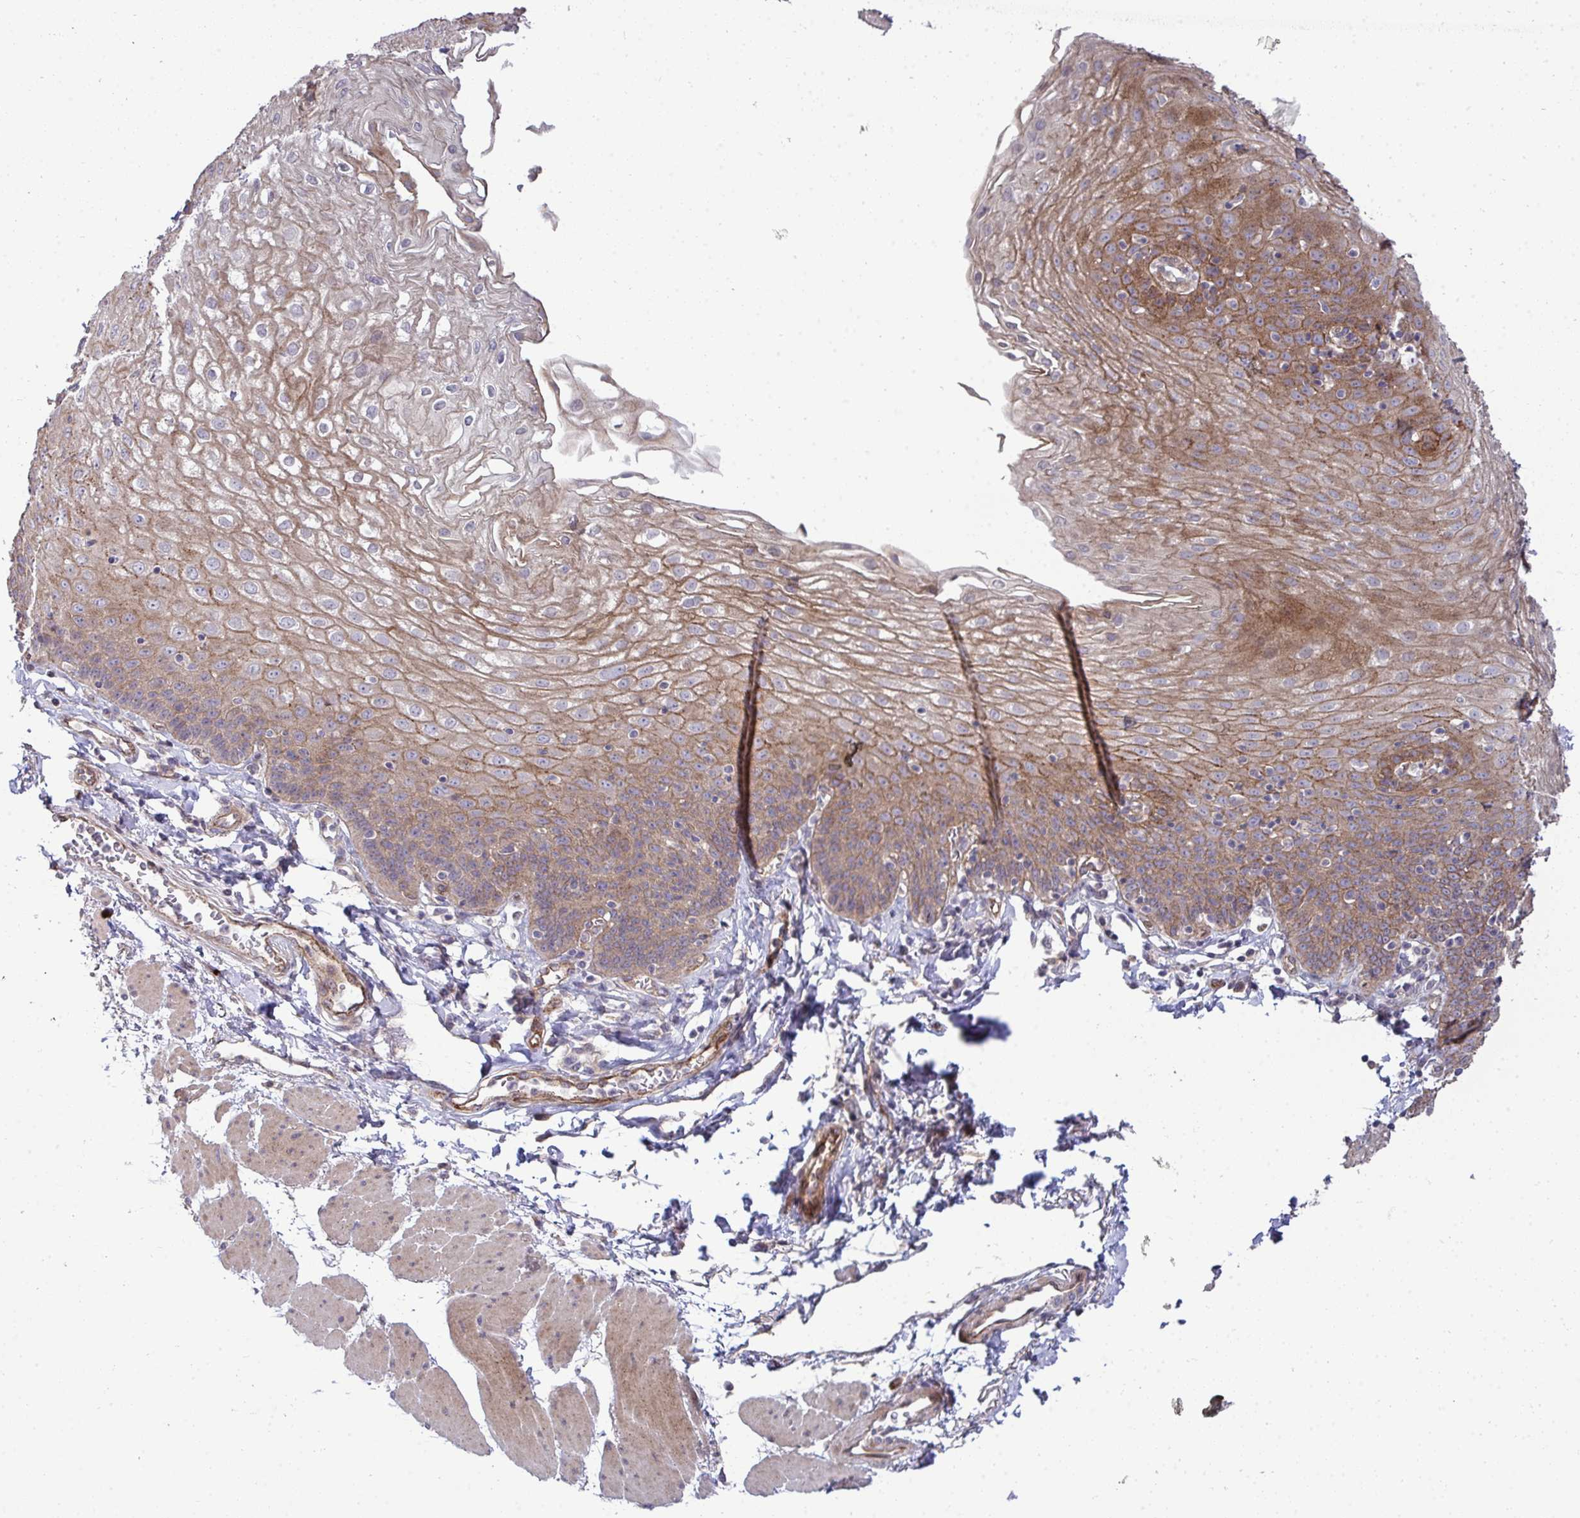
{"staining": {"intensity": "moderate", "quantity": "25%-75%", "location": "cytoplasmic/membranous"}, "tissue": "esophagus", "cell_type": "Squamous epithelial cells", "image_type": "normal", "snomed": [{"axis": "morphology", "description": "Normal tissue, NOS"}, {"axis": "topography", "description": "Esophagus"}], "caption": "Esophagus stained with immunohistochemistry exhibits moderate cytoplasmic/membranous expression in about 25%-75% of squamous epithelial cells.", "gene": "SH2D1B", "patient": {"sex": "female", "age": 81}}